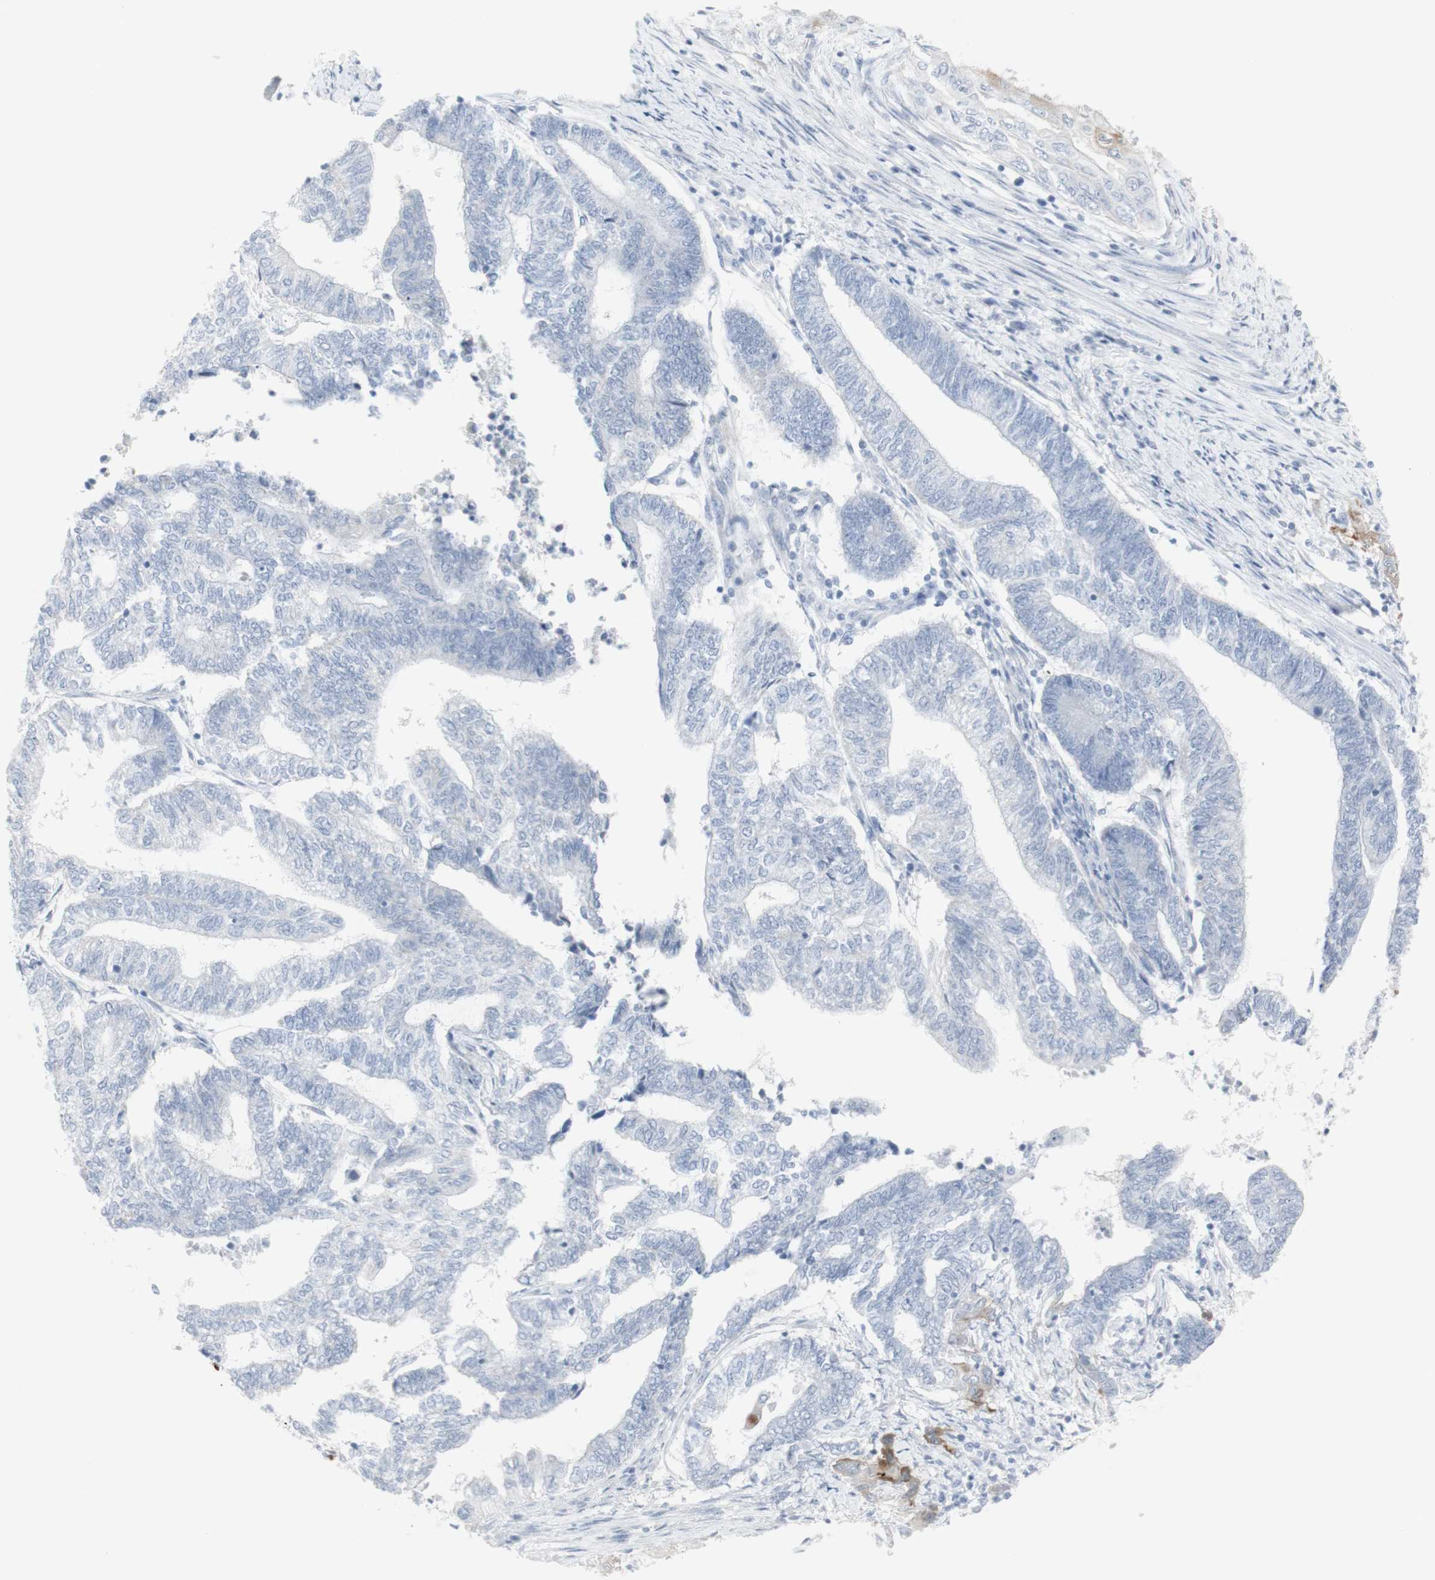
{"staining": {"intensity": "negative", "quantity": "none", "location": "none"}, "tissue": "endometrial cancer", "cell_type": "Tumor cells", "image_type": "cancer", "snomed": [{"axis": "morphology", "description": "Adenocarcinoma, NOS"}, {"axis": "topography", "description": "Uterus"}, {"axis": "topography", "description": "Endometrium"}], "caption": "IHC of endometrial cancer reveals no staining in tumor cells.", "gene": "ENSG00000198211", "patient": {"sex": "female", "age": 70}}